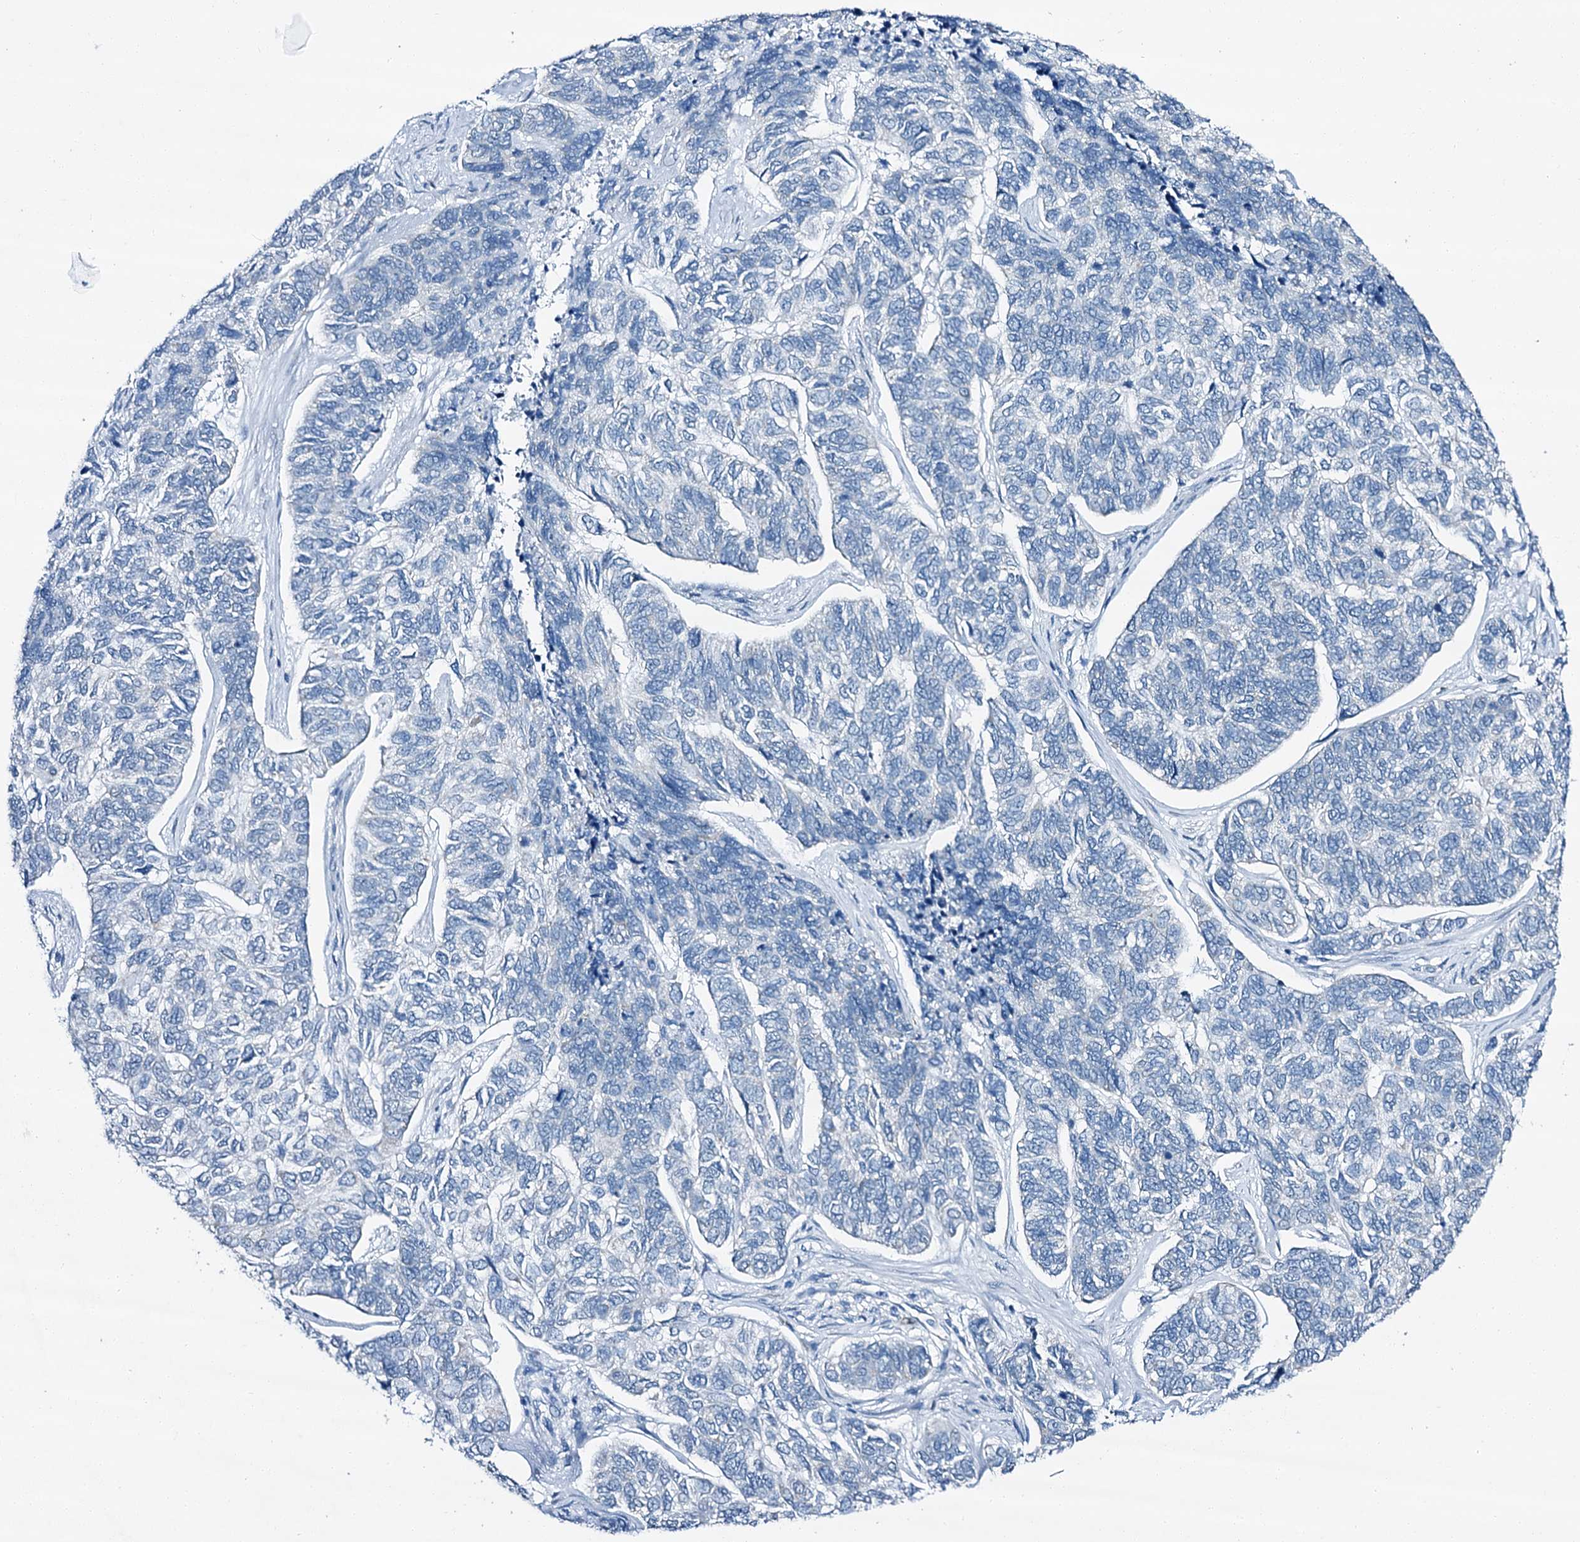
{"staining": {"intensity": "negative", "quantity": "none", "location": "none"}, "tissue": "skin cancer", "cell_type": "Tumor cells", "image_type": "cancer", "snomed": [{"axis": "morphology", "description": "Basal cell carcinoma"}, {"axis": "topography", "description": "Skin"}], "caption": "This is an IHC photomicrograph of skin basal cell carcinoma. There is no positivity in tumor cells.", "gene": "SPATS2", "patient": {"sex": "female", "age": 65}}